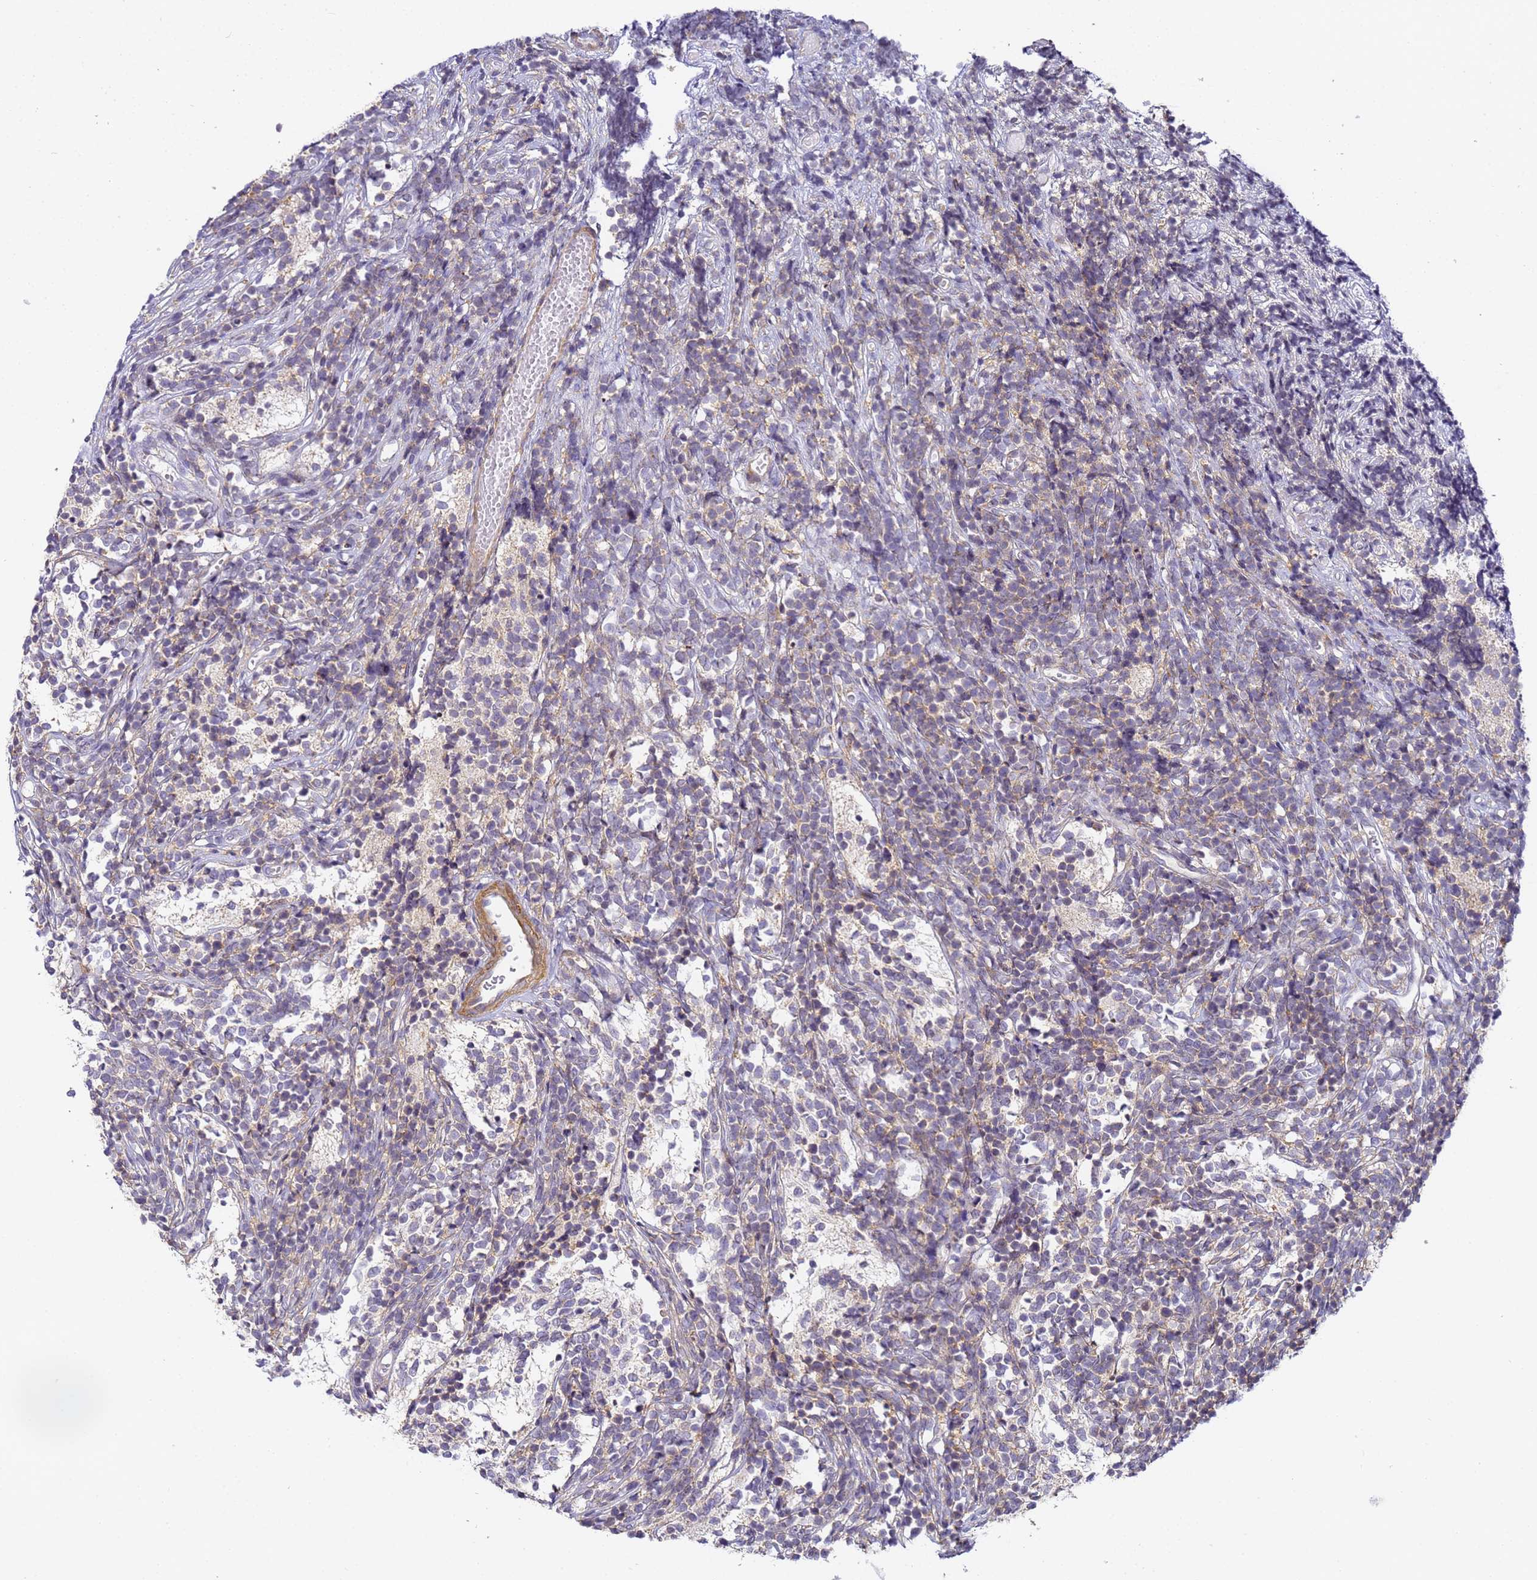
{"staining": {"intensity": "moderate", "quantity": "<25%", "location": "cytoplasmic/membranous"}, "tissue": "glioma", "cell_type": "Tumor cells", "image_type": "cancer", "snomed": [{"axis": "morphology", "description": "Glioma, malignant, Low grade"}, {"axis": "topography", "description": "Brain"}], "caption": "Brown immunohistochemical staining in human malignant glioma (low-grade) reveals moderate cytoplasmic/membranous staining in approximately <25% of tumor cells.", "gene": "RPL13A", "patient": {"sex": "female", "age": 1}}